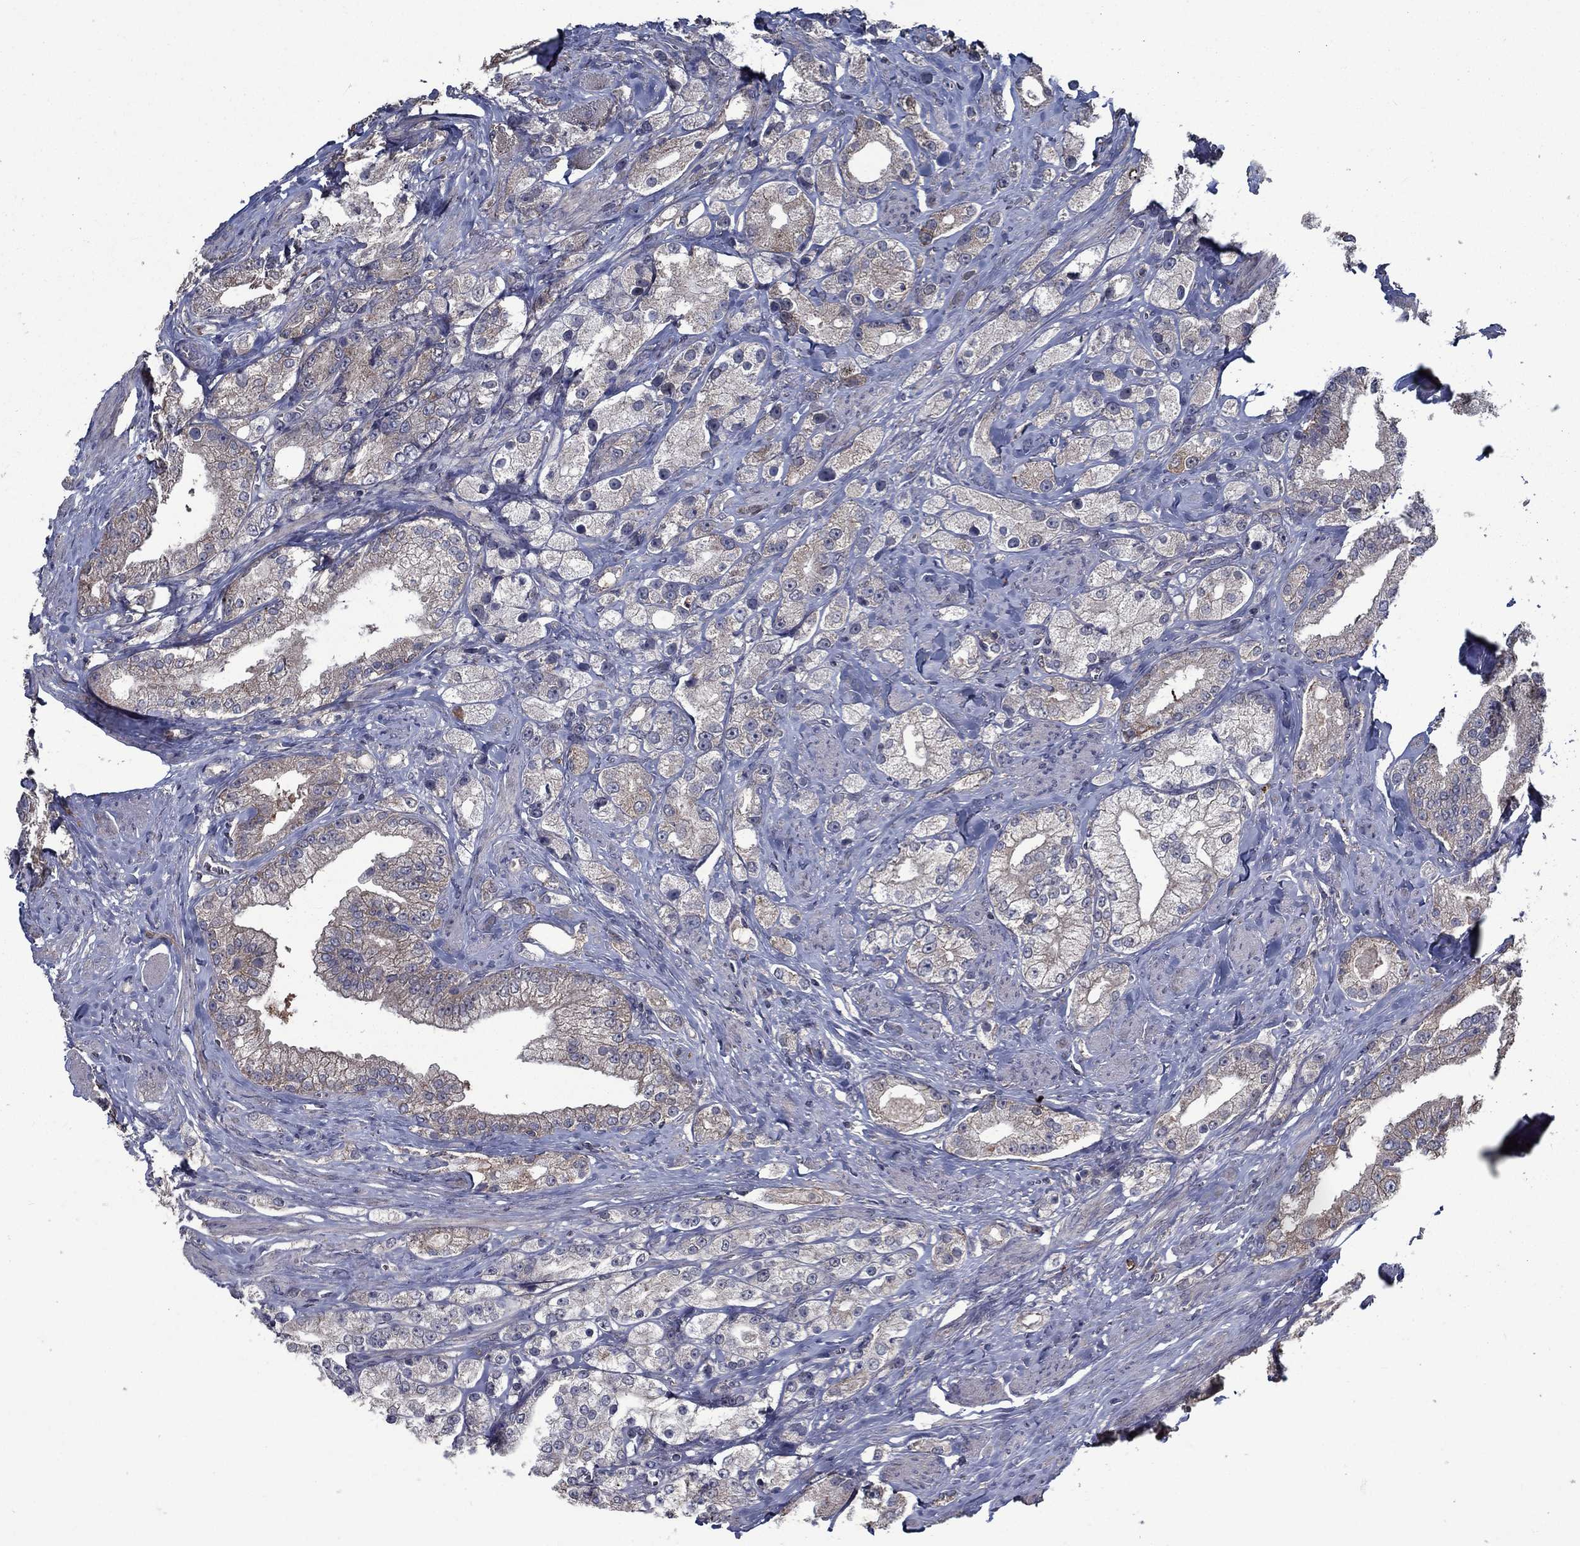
{"staining": {"intensity": "weak", "quantity": "<25%", "location": "cytoplasmic/membranous"}, "tissue": "prostate cancer", "cell_type": "Tumor cells", "image_type": "cancer", "snomed": [{"axis": "morphology", "description": "Adenocarcinoma, NOS"}, {"axis": "topography", "description": "Prostate and seminal vesicle, NOS"}, {"axis": "topography", "description": "Prostate"}], "caption": "Tumor cells show no significant protein positivity in adenocarcinoma (prostate).", "gene": "SLC44A1", "patient": {"sex": "male", "age": 67}}